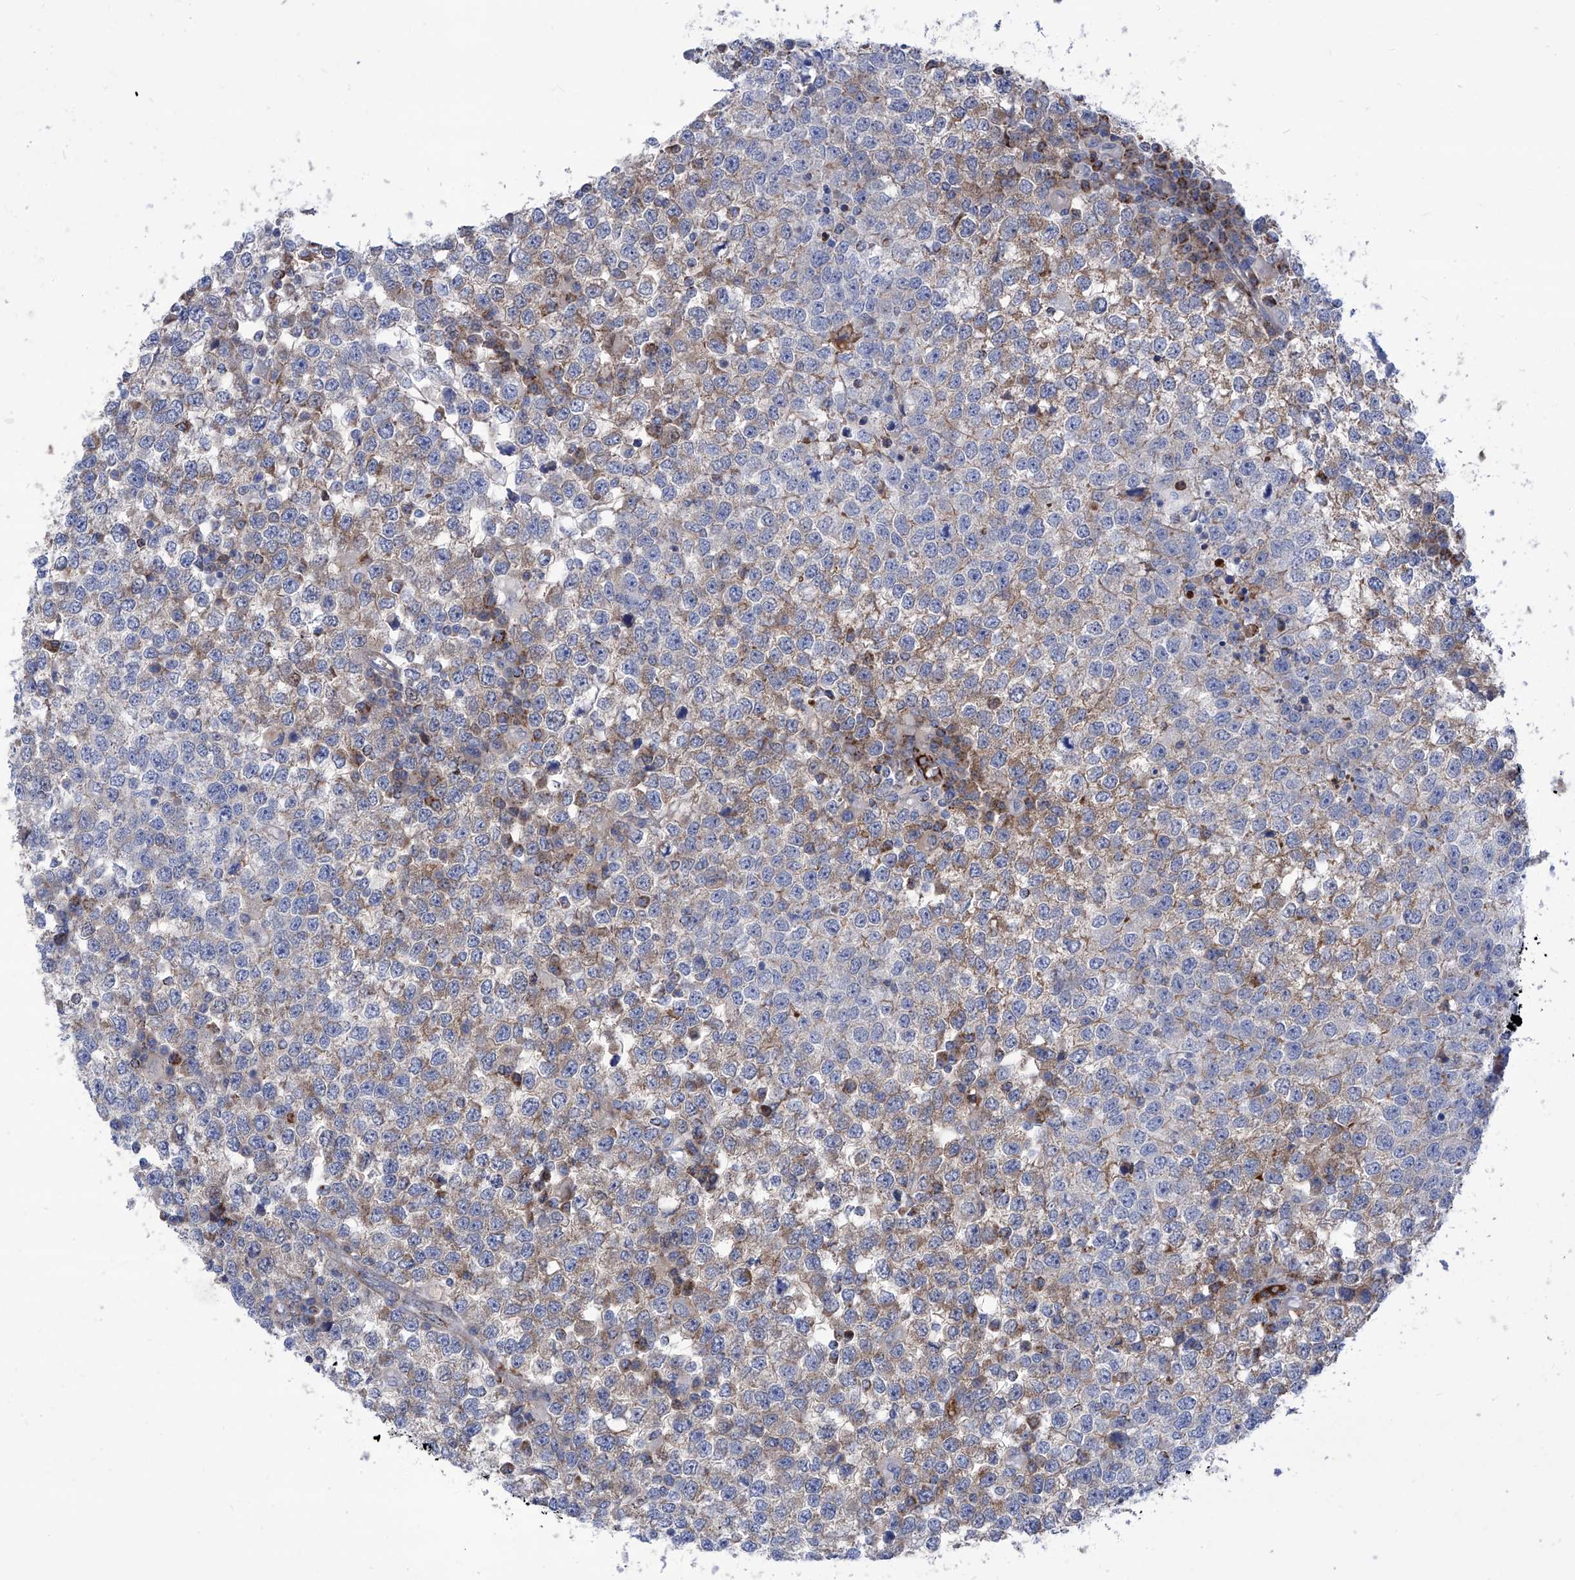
{"staining": {"intensity": "weak", "quantity": "<25%", "location": "cytoplasmic/membranous"}, "tissue": "testis cancer", "cell_type": "Tumor cells", "image_type": "cancer", "snomed": [{"axis": "morphology", "description": "Seminoma, NOS"}, {"axis": "topography", "description": "Testis"}], "caption": "Immunohistochemistry histopathology image of testis cancer (seminoma) stained for a protein (brown), which reveals no expression in tumor cells. Brightfield microscopy of IHC stained with DAB (brown) and hematoxylin (blue), captured at high magnification.", "gene": "SRBD1", "patient": {"sex": "male", "age": 65}}